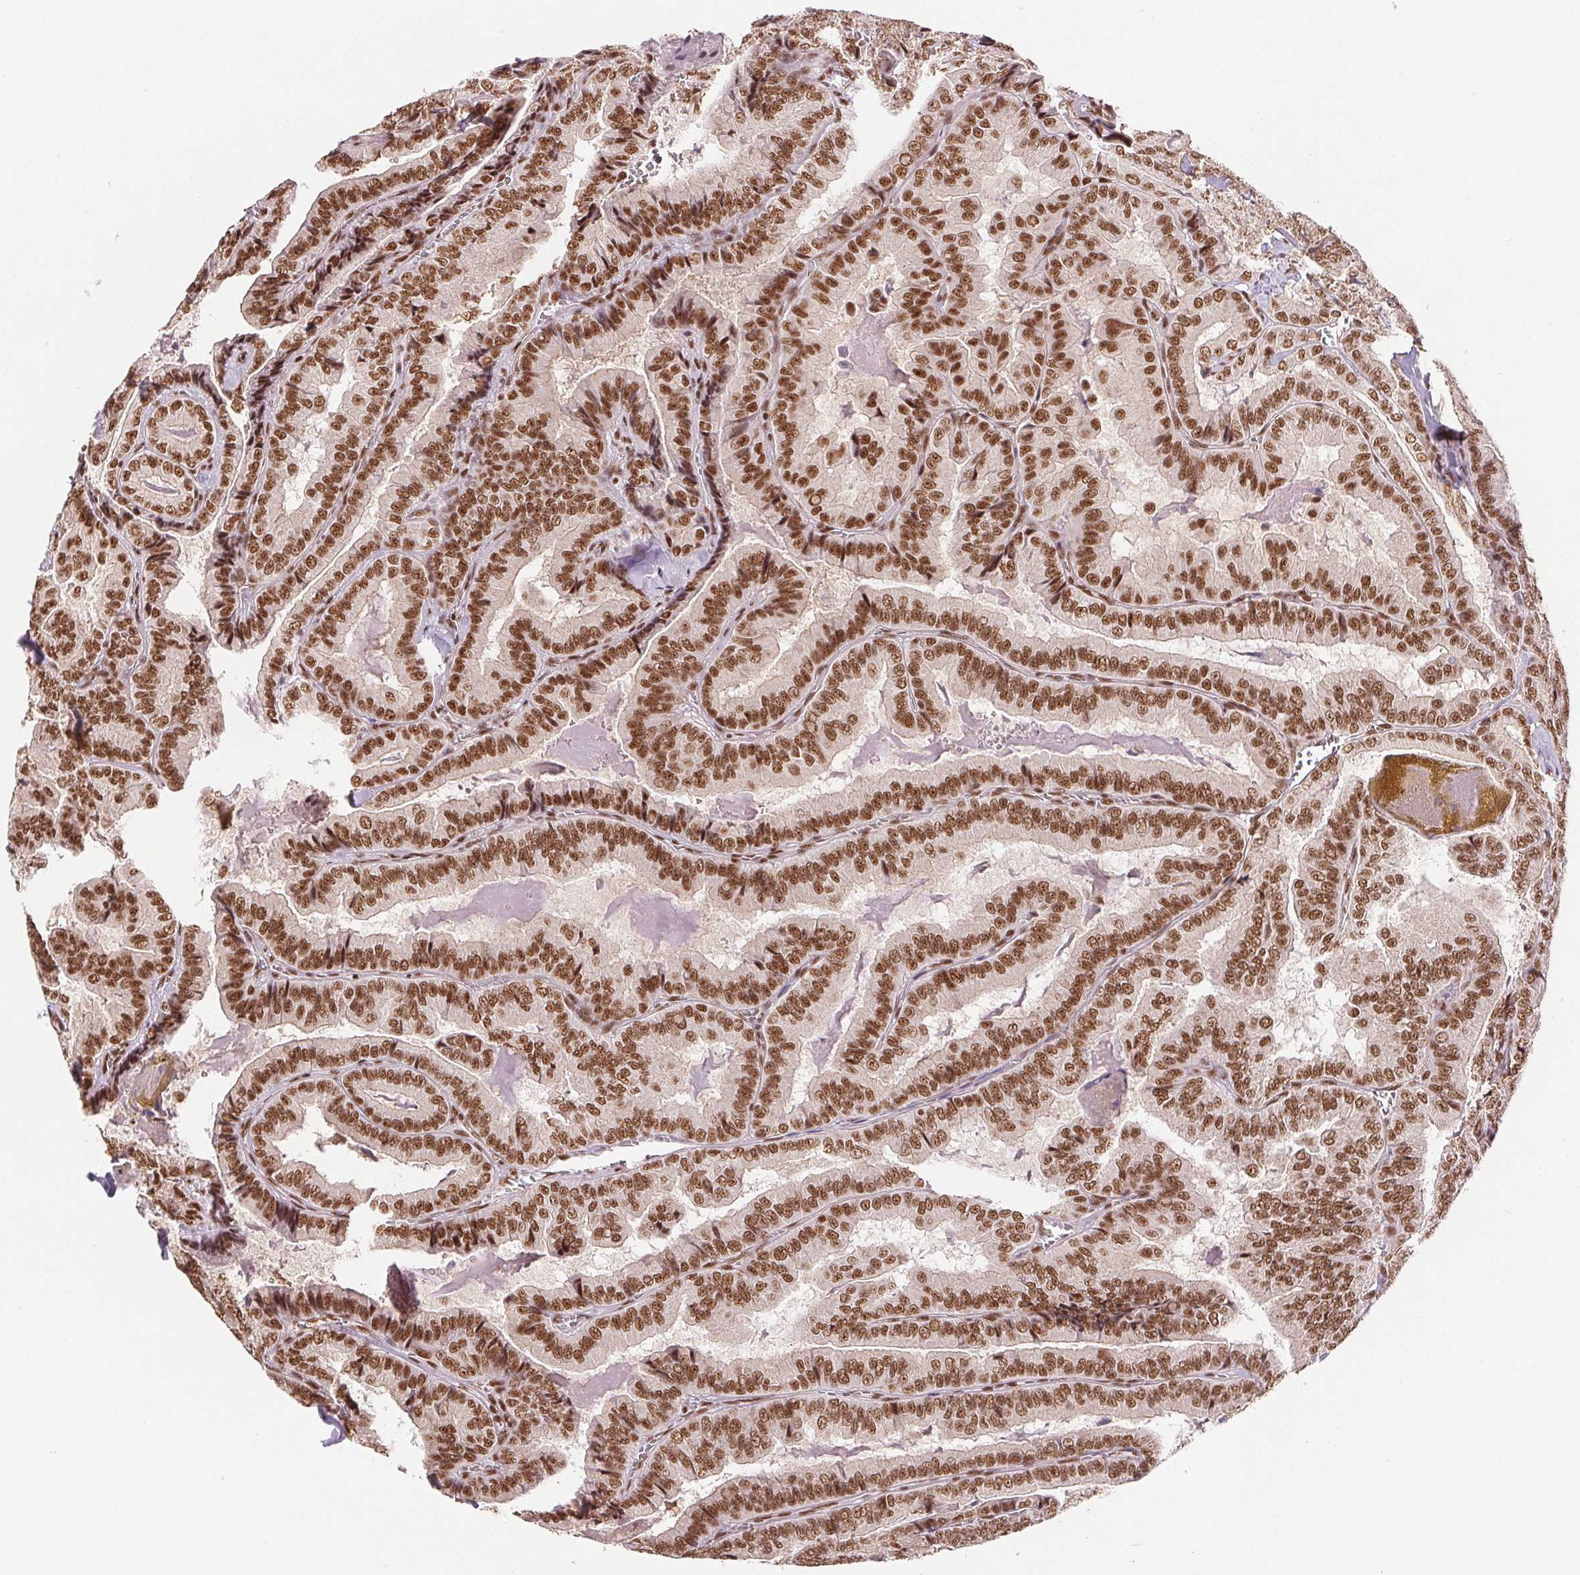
{"staining": {"intensity": "strong", "quantity": ">75%", "location": "nuclear"}, "tissue": "thyroid cancer", "cell_type": "Tumor cells", "image_type": "cancer", "snomed": [{"axis": "morphology", "description": "Papillary adenocarcinoma, NOS"}, {"axis": "topography", "description": "Thyroid gland"}], "caption": "Thyroid cancer stained for a protein demonstrates strong nuclear positivity in tumor cells. The staining was performed using DAB (3,3'-diaminobenzidine), with brown indicating positive protein expression. Nuclei are stained blue with hematoxylin.", "gene": "IK", "patient": {"sex": "female", "age": 75}}